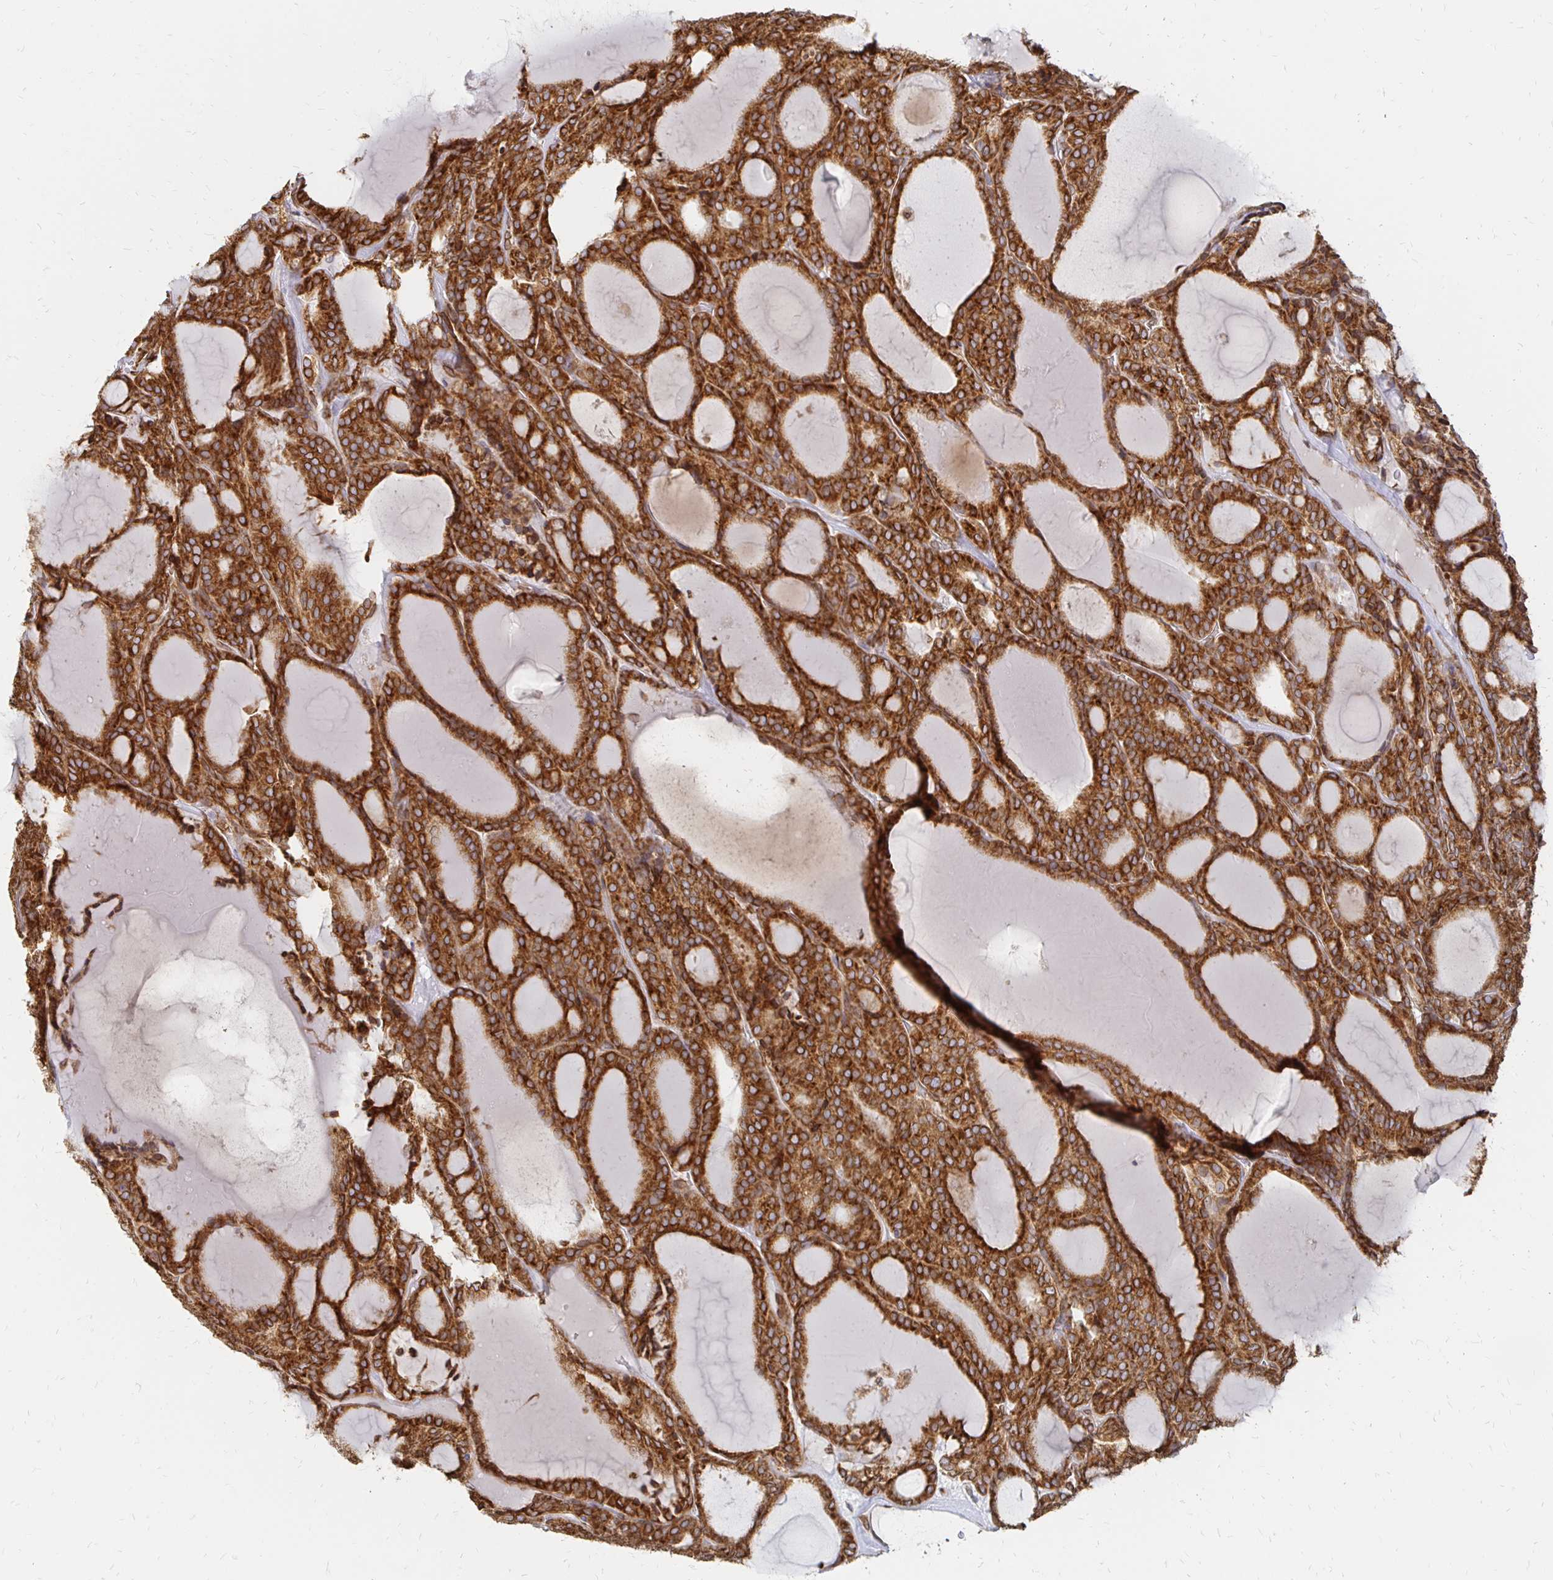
{"staining": {"intensity": "strong", "quantity": ">75%", "location": "cytoplasmic/membranous,nuclear"}, "tissue": "thyroid cancer", "cell_type": "Tumor cells", "image_type": "cancer", "snomed": [{"axis": "morphology", "description": "Follicular adenoma carcinoma, NOS"}, {"axis": "topography", "description": "Thyroid gland"}], "caption": "Strong cytoplasmic/membranous and nuclear positivity for a protein is appreciated in approximately >75% of tumor cells of thyroid cancer (follicular adenoma carcinoma) using immunohistochemistry (IHC).", "gene": "PELI3", "patient": {"sex": "male", "age": 74}}